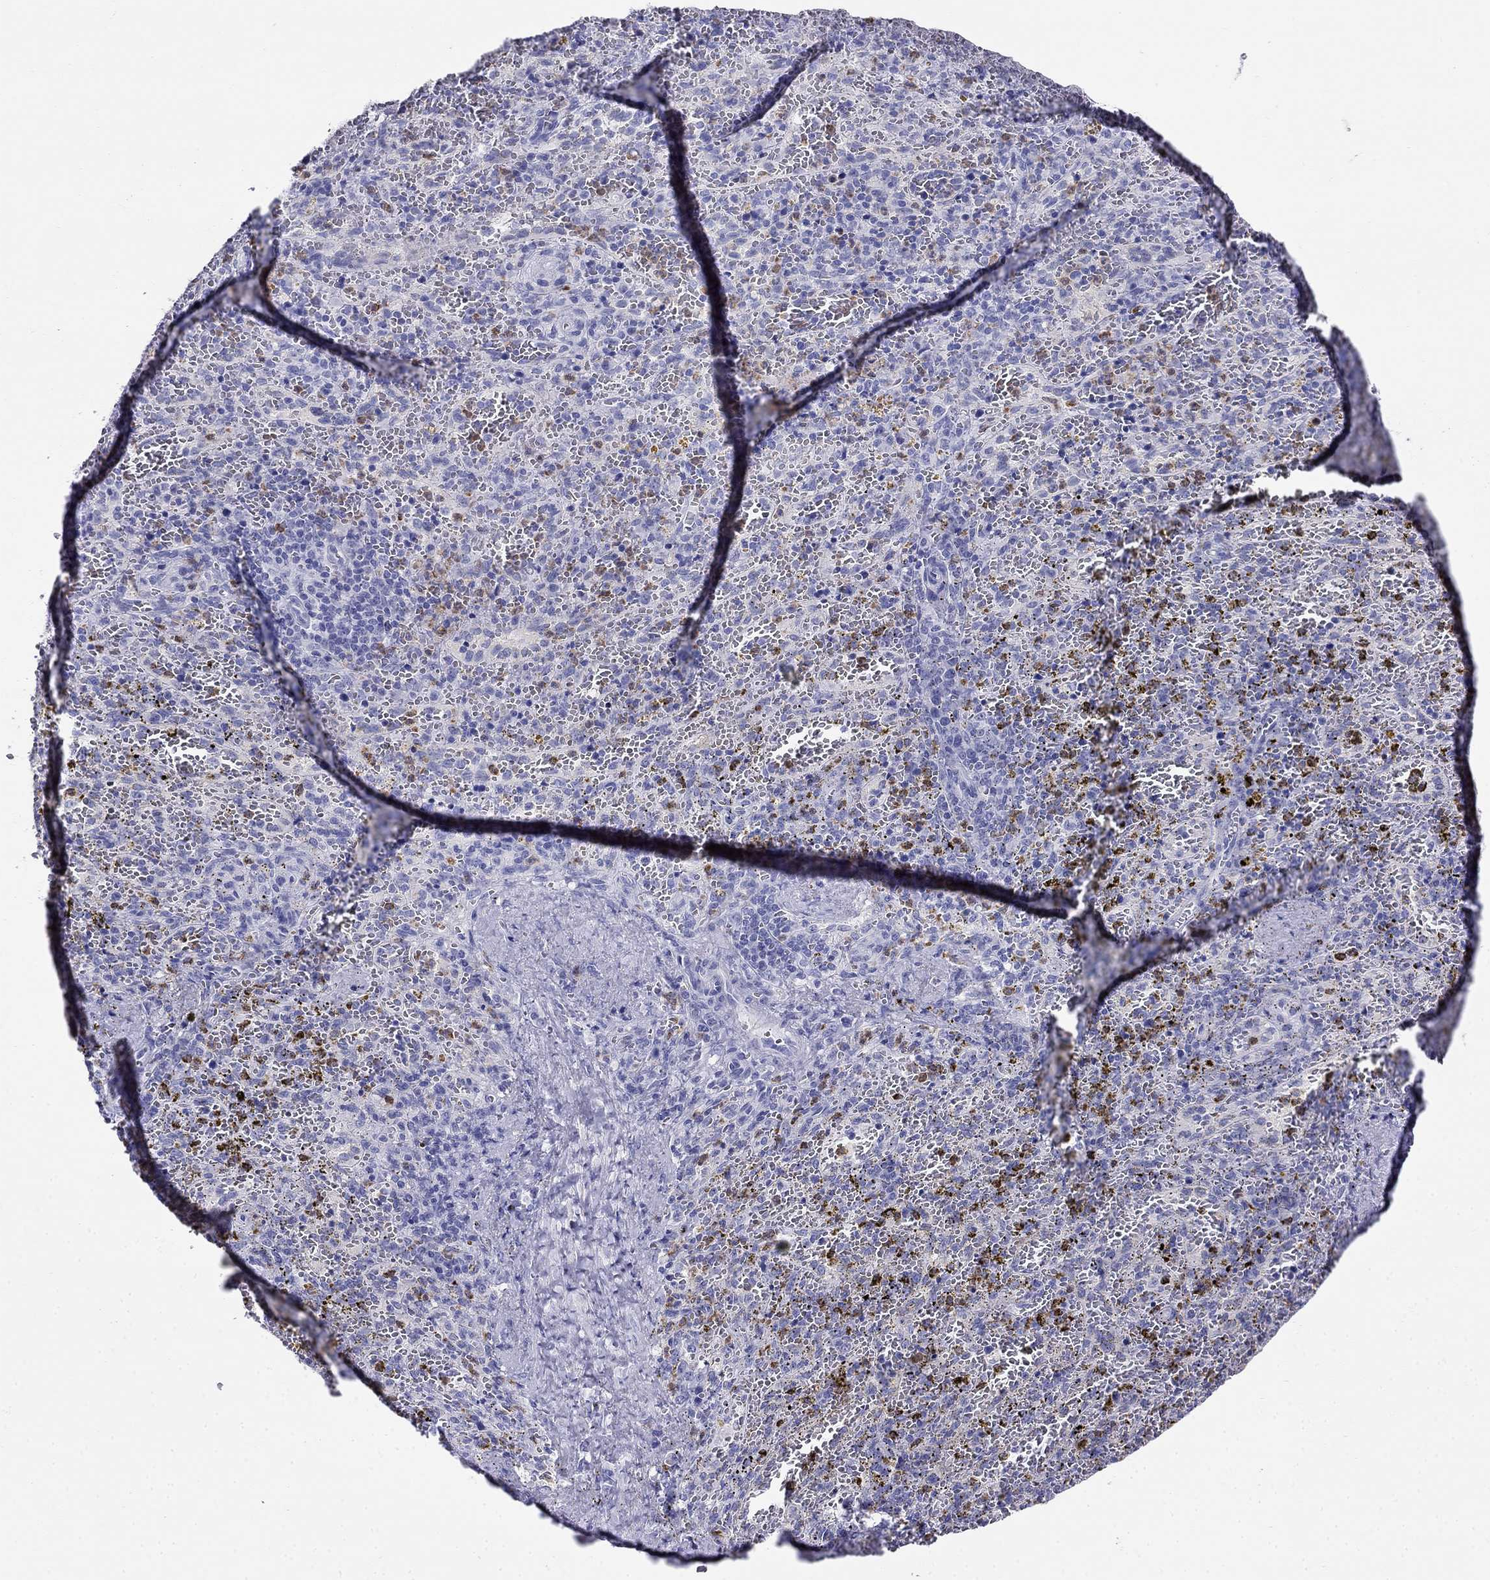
{"staining": {"intensity": "negative", "quantity": "none", "location": "none"}, "tissue": "spleen", "cell_type": "Cells in red pulp", "image_type": "normal", "snomed": [{"axis": "morphology", "description": "Normal tissue, NOS"}, {"axis": "topography", "description": "Spleen"}], "caption": "Protein analysis of normal spleen exhibits no significant staining in cells in red pulp.", "gene": "PPP1R36", "patient": {"sex": "female", "age": 50}}